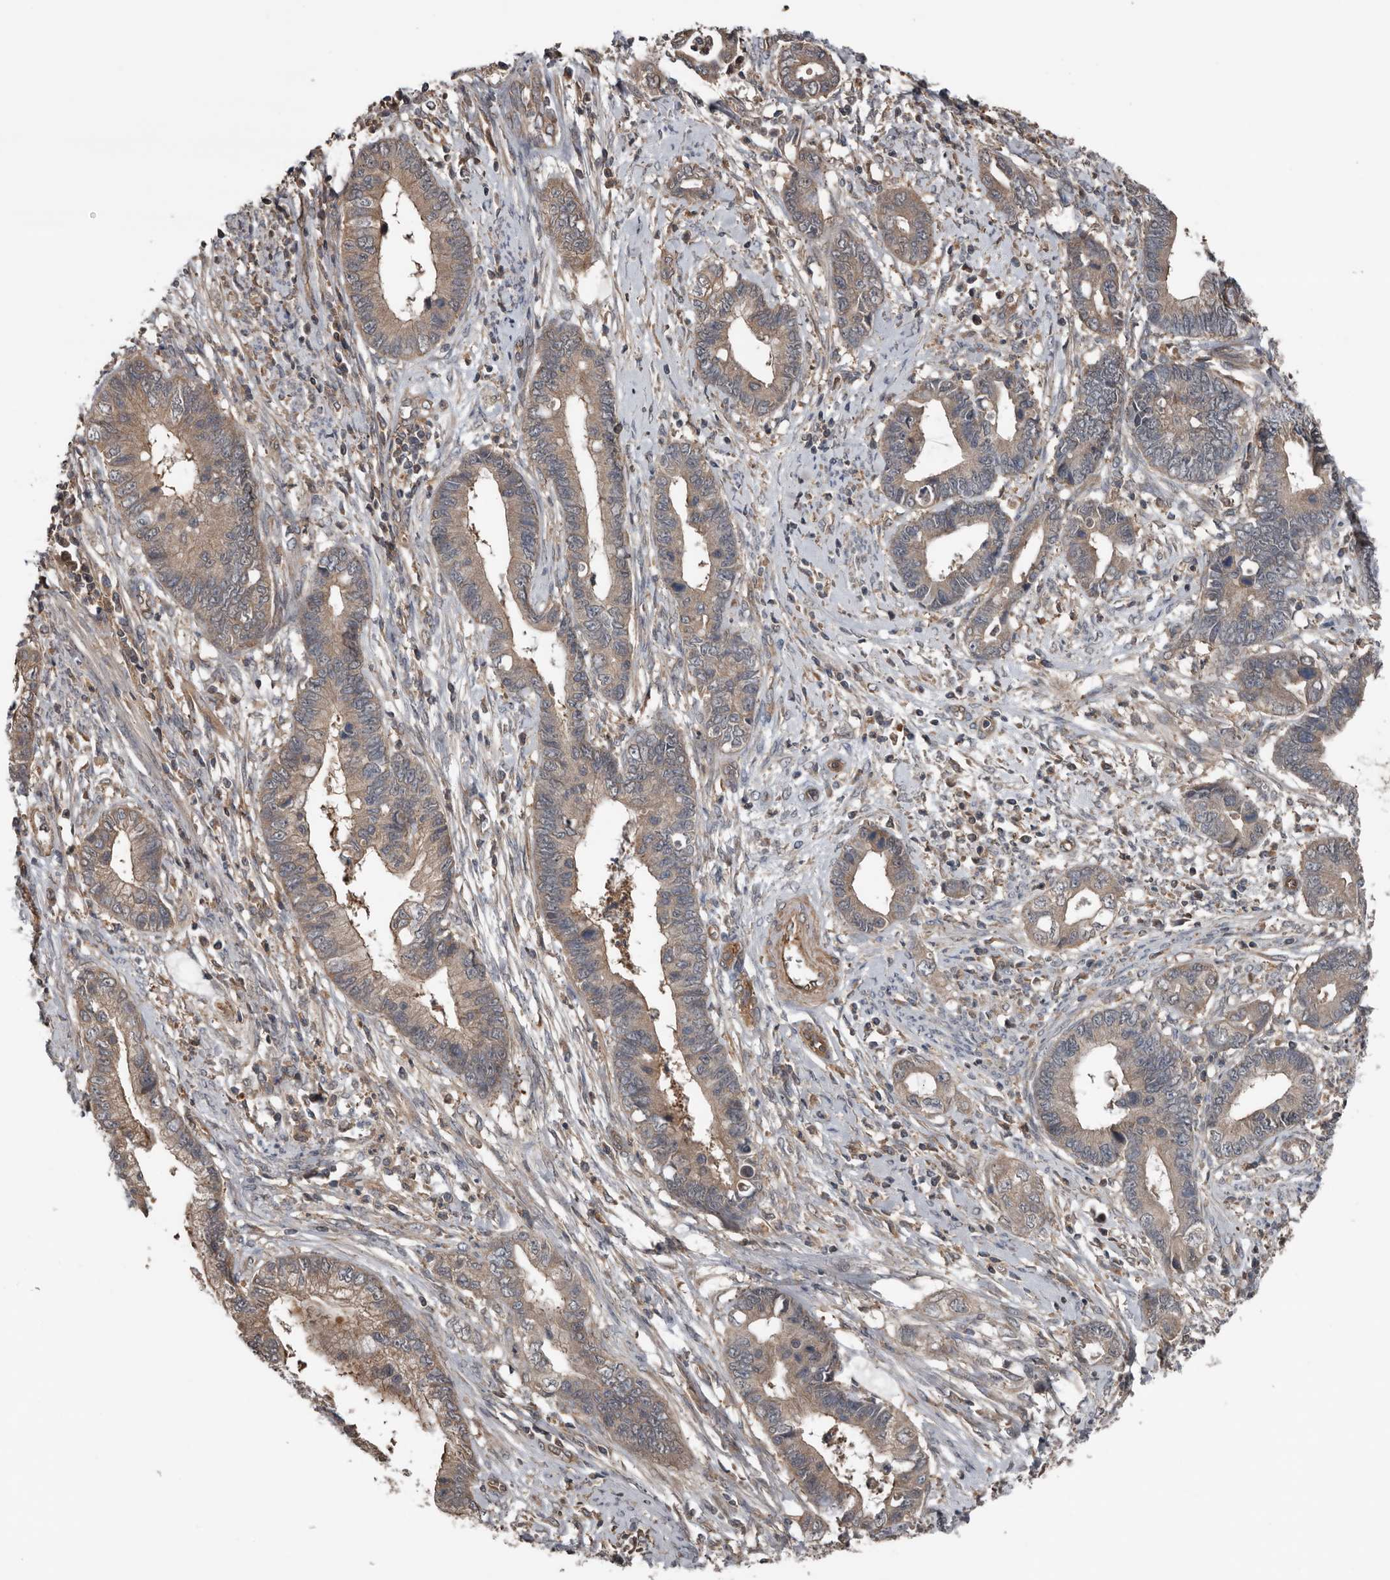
{"staining": {"intensity": "weak", "quantity": ">75%", "location": "cytoplasmic/membranous"}, "tissue": "cervical cancer", "cell_type": "Tumor cells", "image_type": "cancer", "snomed": [{"axis": "morphology", "description": "Adenocarcinoma, NOS"}, {"axis": "topography", "description": "Cervix"}], "caption": "The micrograph shows staining of adenocarcinoma (cervical), revealing weak cytoplasmic/membranous protein staining (brown color) within tumor cells.", "gene": "DNAJB4", "patient": {"sex": "female", "age": 44}}